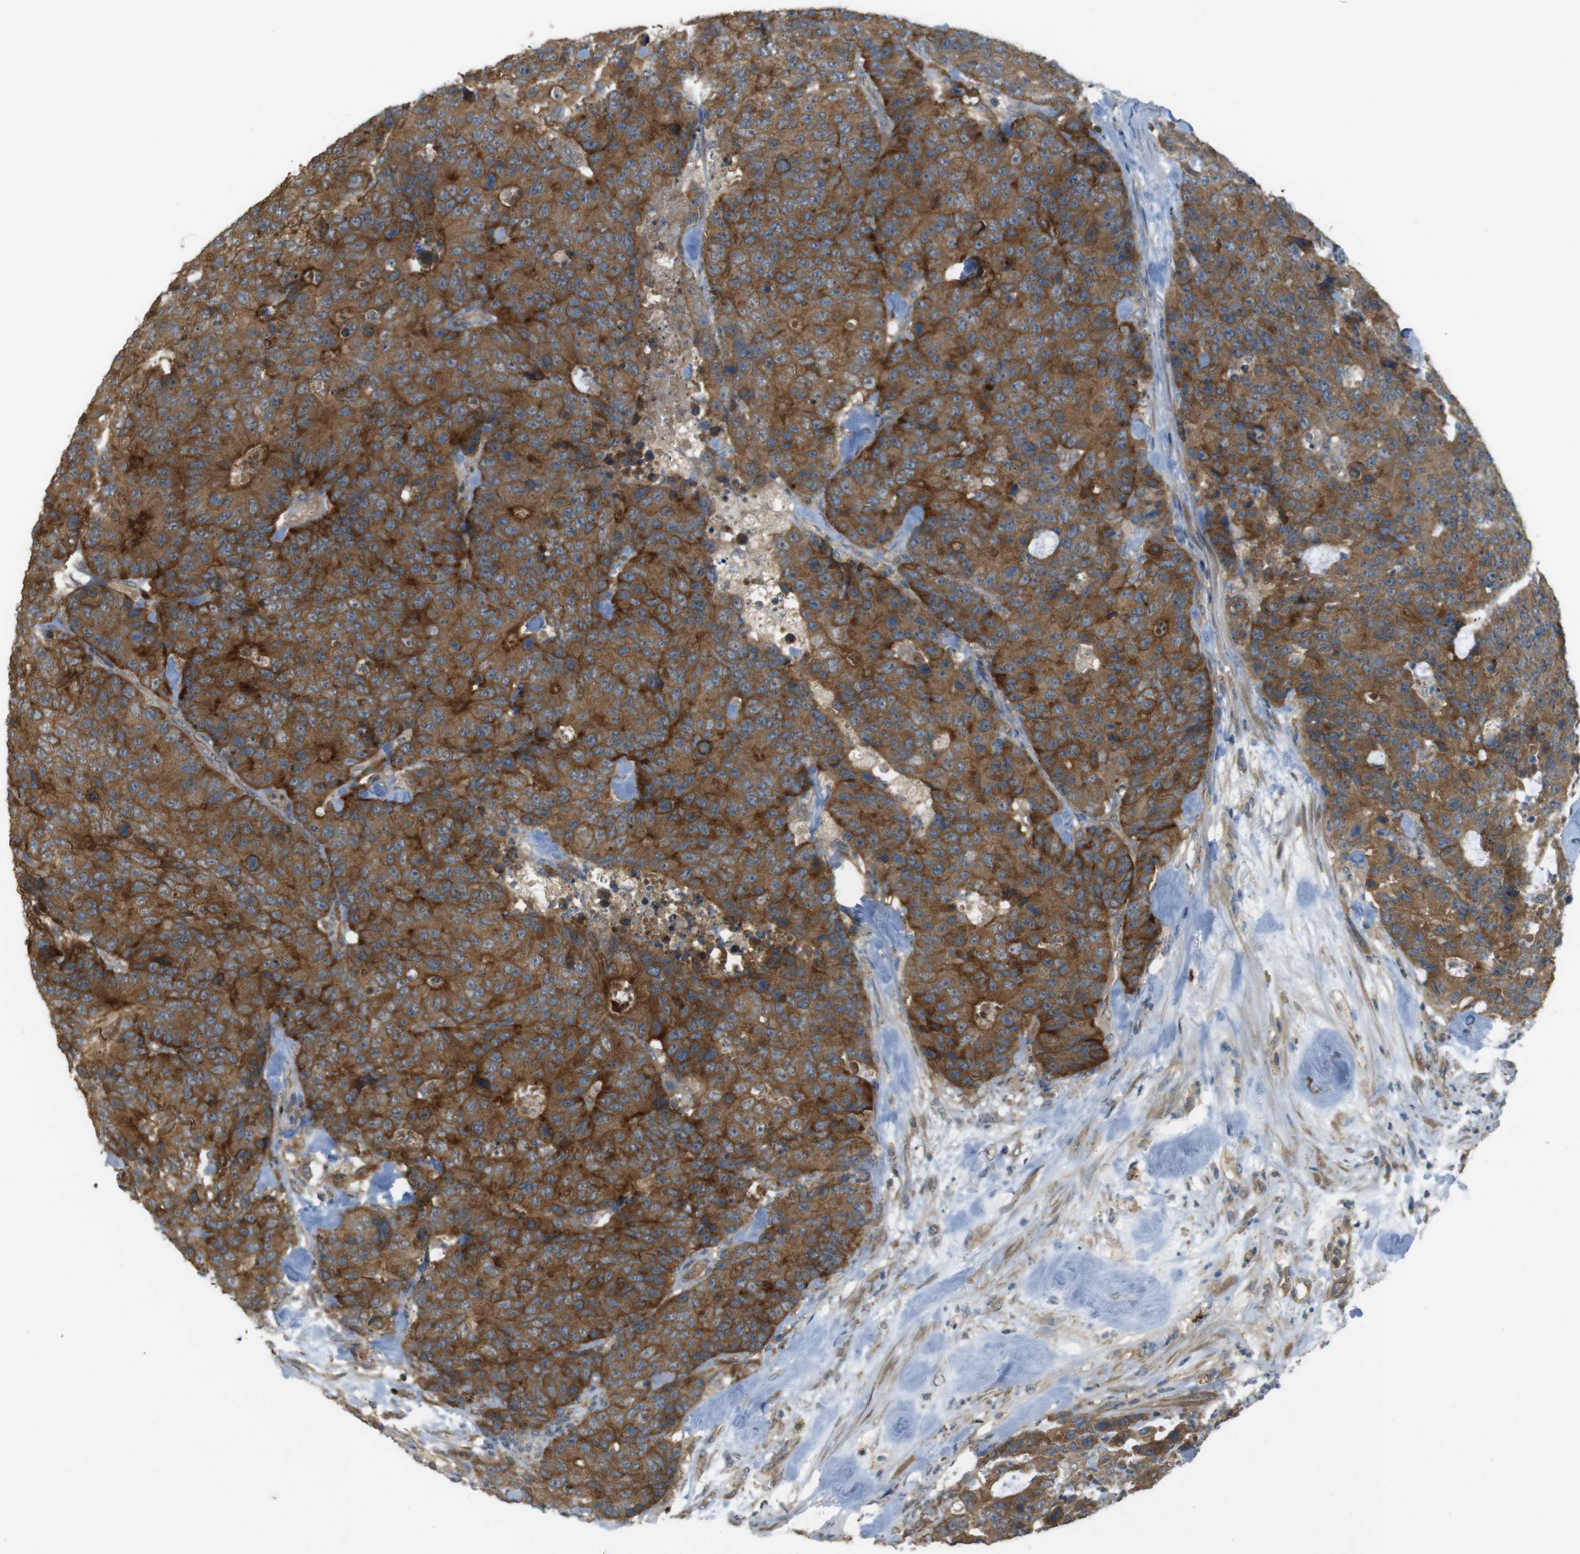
{"staining": {"intensity": "strong", "quantity": ">75%", "location": "cytoplasmic/membranous"}, "tissue": "colorectal cancer", "cell_type": "Tumor cells", "image_type": "cancer", "snomed": [{"axis": "morphology", "description": "Adenocarcinoma, NOS"}, {"axis": "topography", "description": "Colon"}], "caption": "A high amount of strong cytoplasmic/membranous positivity is appreciated in approximately >75% of tumor cells in colorectal cancer tissue. (Stains: DAB (3,3'-diaminobenzidine) in brown, nuclei in blue, Microscopy: brightfield microscopy at high magnification).", "gene": "ZDHHC20", "patient": {"sex": "female", "age": 86}}